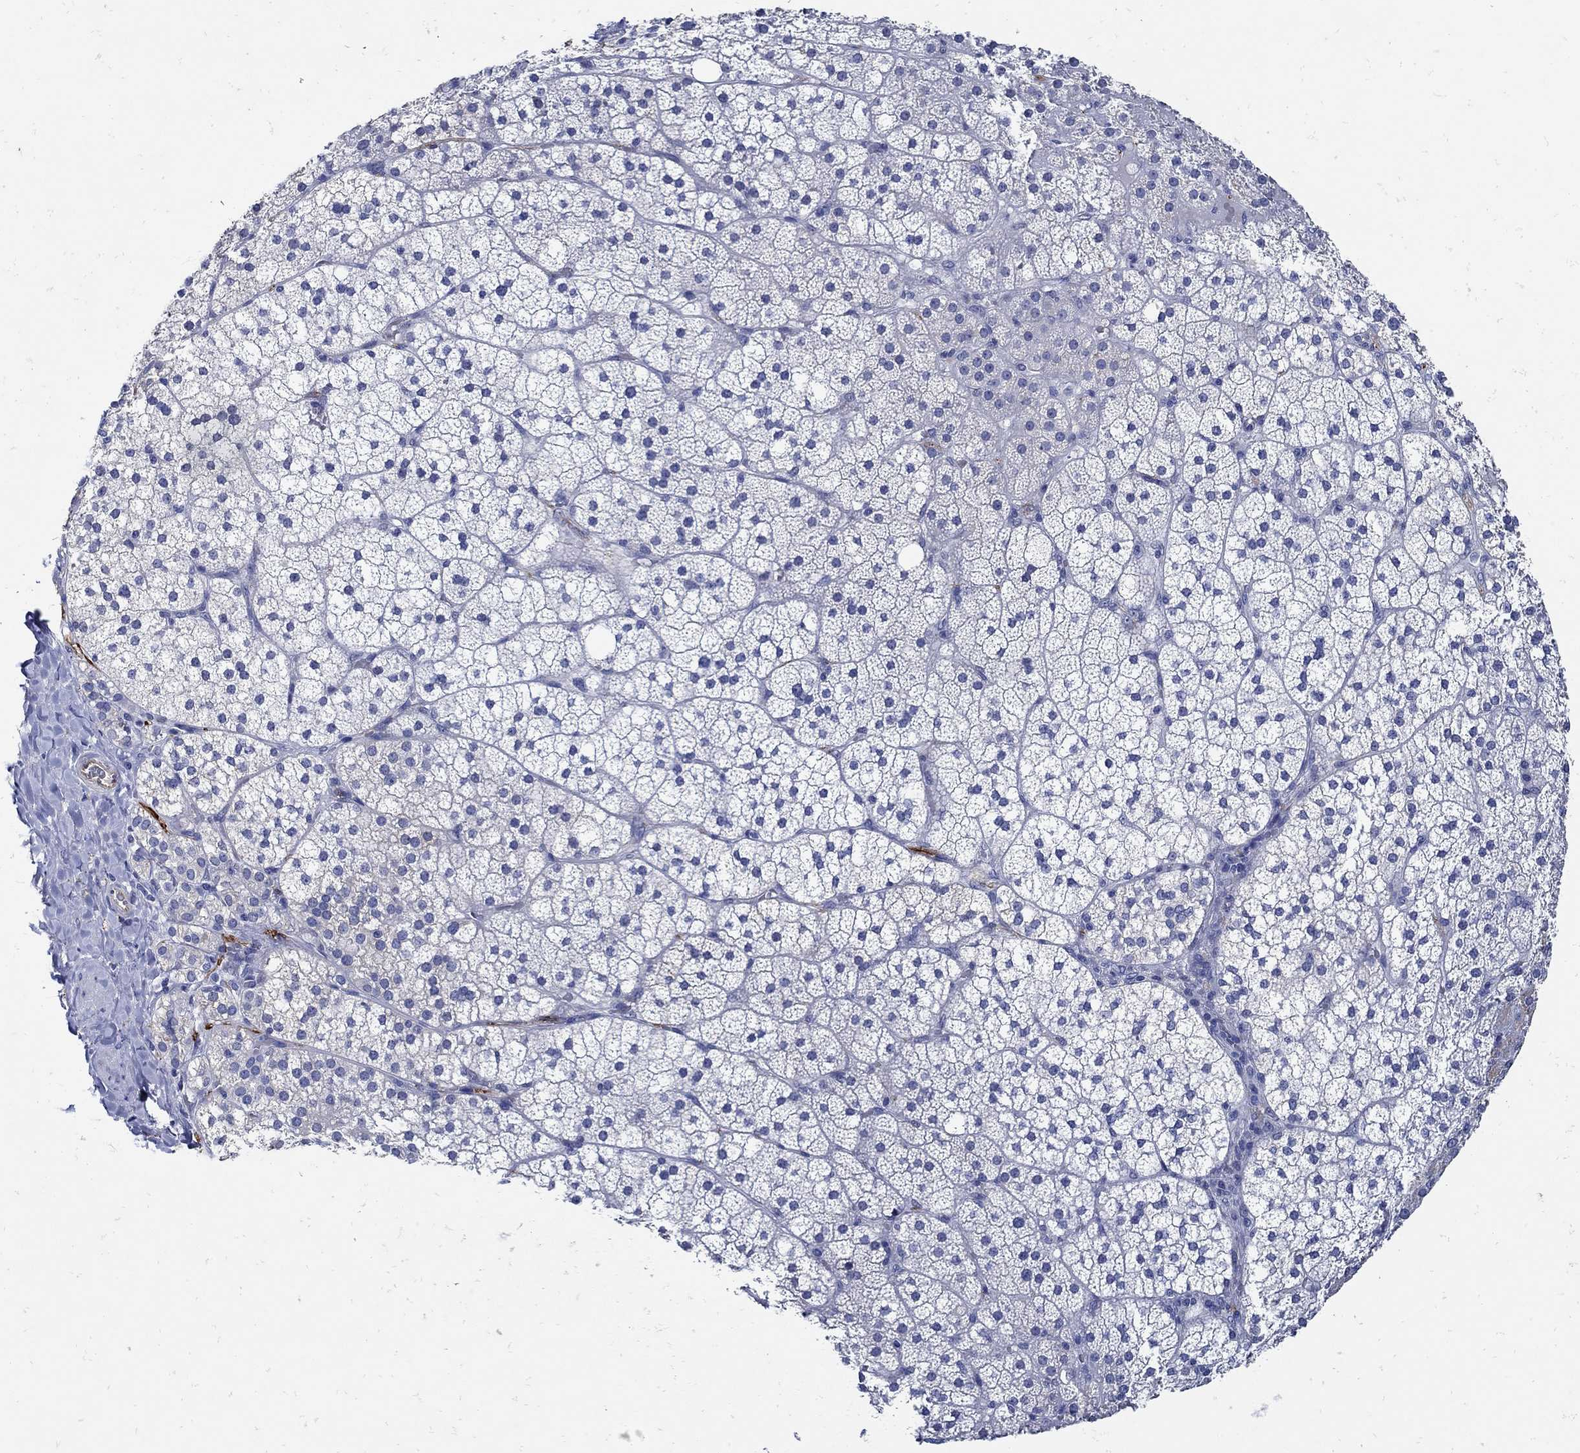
{"staining": {"intensity": "negative", "quantity": "none", "location": "none"}, "tissue": "adrenal gland", "cell_type": "Glandular cells", "image_type": "normal", "snomed": [{"axis": "morphology", "description": "Normal tissue, NOS"}, {"axis": "topography", "description": "Adrenal gland"}], "caption": "Immunohistochemistry (IHC) of normal adrenal gland reveals no positivity in glandular cells. (DAB IHC with hematoxylin counter stain).", "gene": "NOS1", "patient": {"sex": "male", "age": 53}}